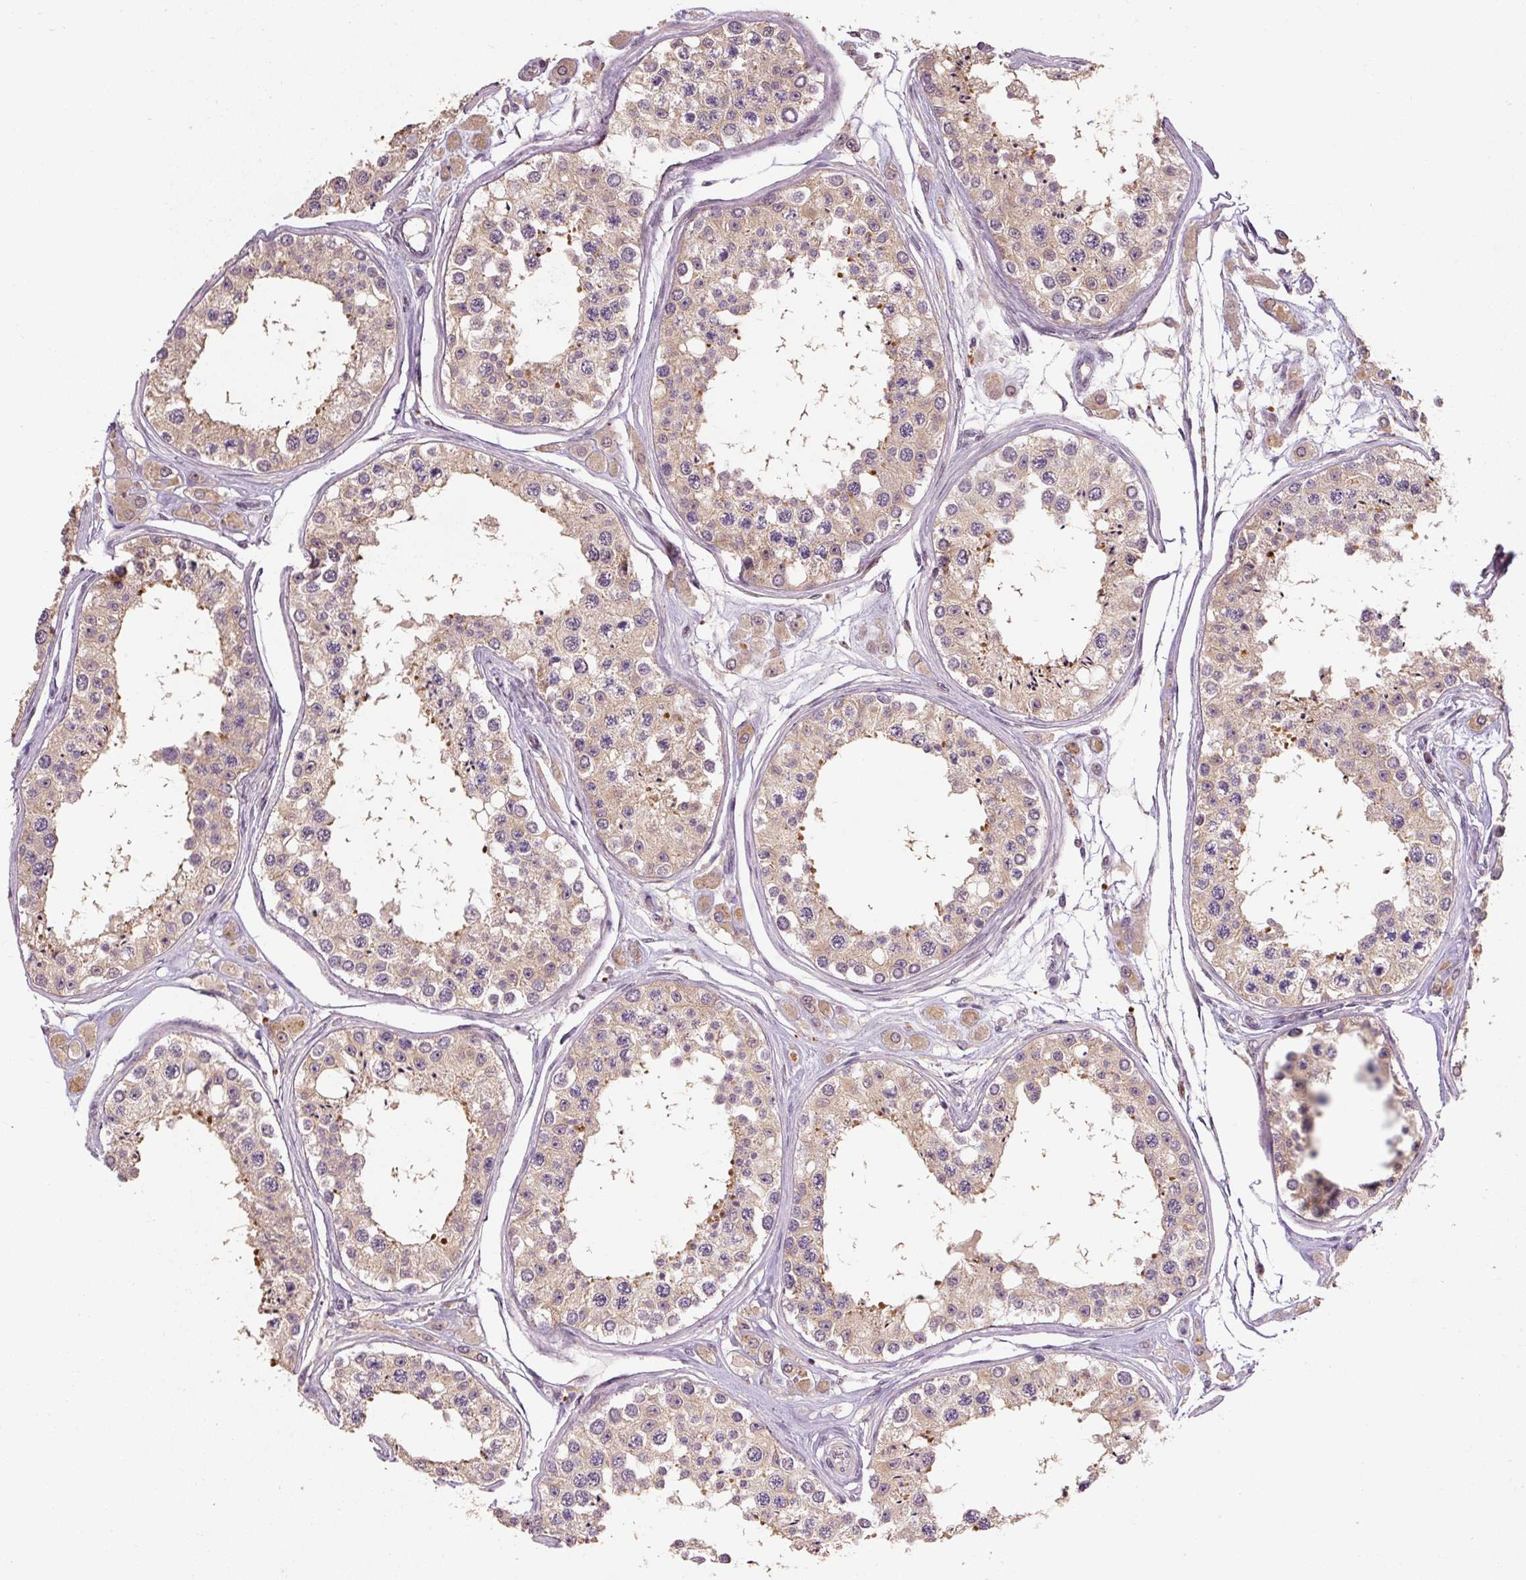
{"staining": {"intensity": "moderate", "quantity": ">75%", "location": "cytoplasmic/membranous"}, "tissue": "testis", "cell_type": "Cells in seminiferous ducts", "image_type": "normal", "snomed": [{"axis": "morphology", "description": "Normal tissue, NOS"}, {"axis": "topography", "description": "Testis"}], "caption": "Testis stained with DAB IHC exhibits medium levels of moderate cytoplasmic/membranous positivity in approximately >75% of cells in seminiferous ducts. (DAB (3,3'-diaminobenzidine) IHC with brightfield microscopy, high magnification).", "gene": "CFAP65", "patient": {"sex": "male", "age": 25}}